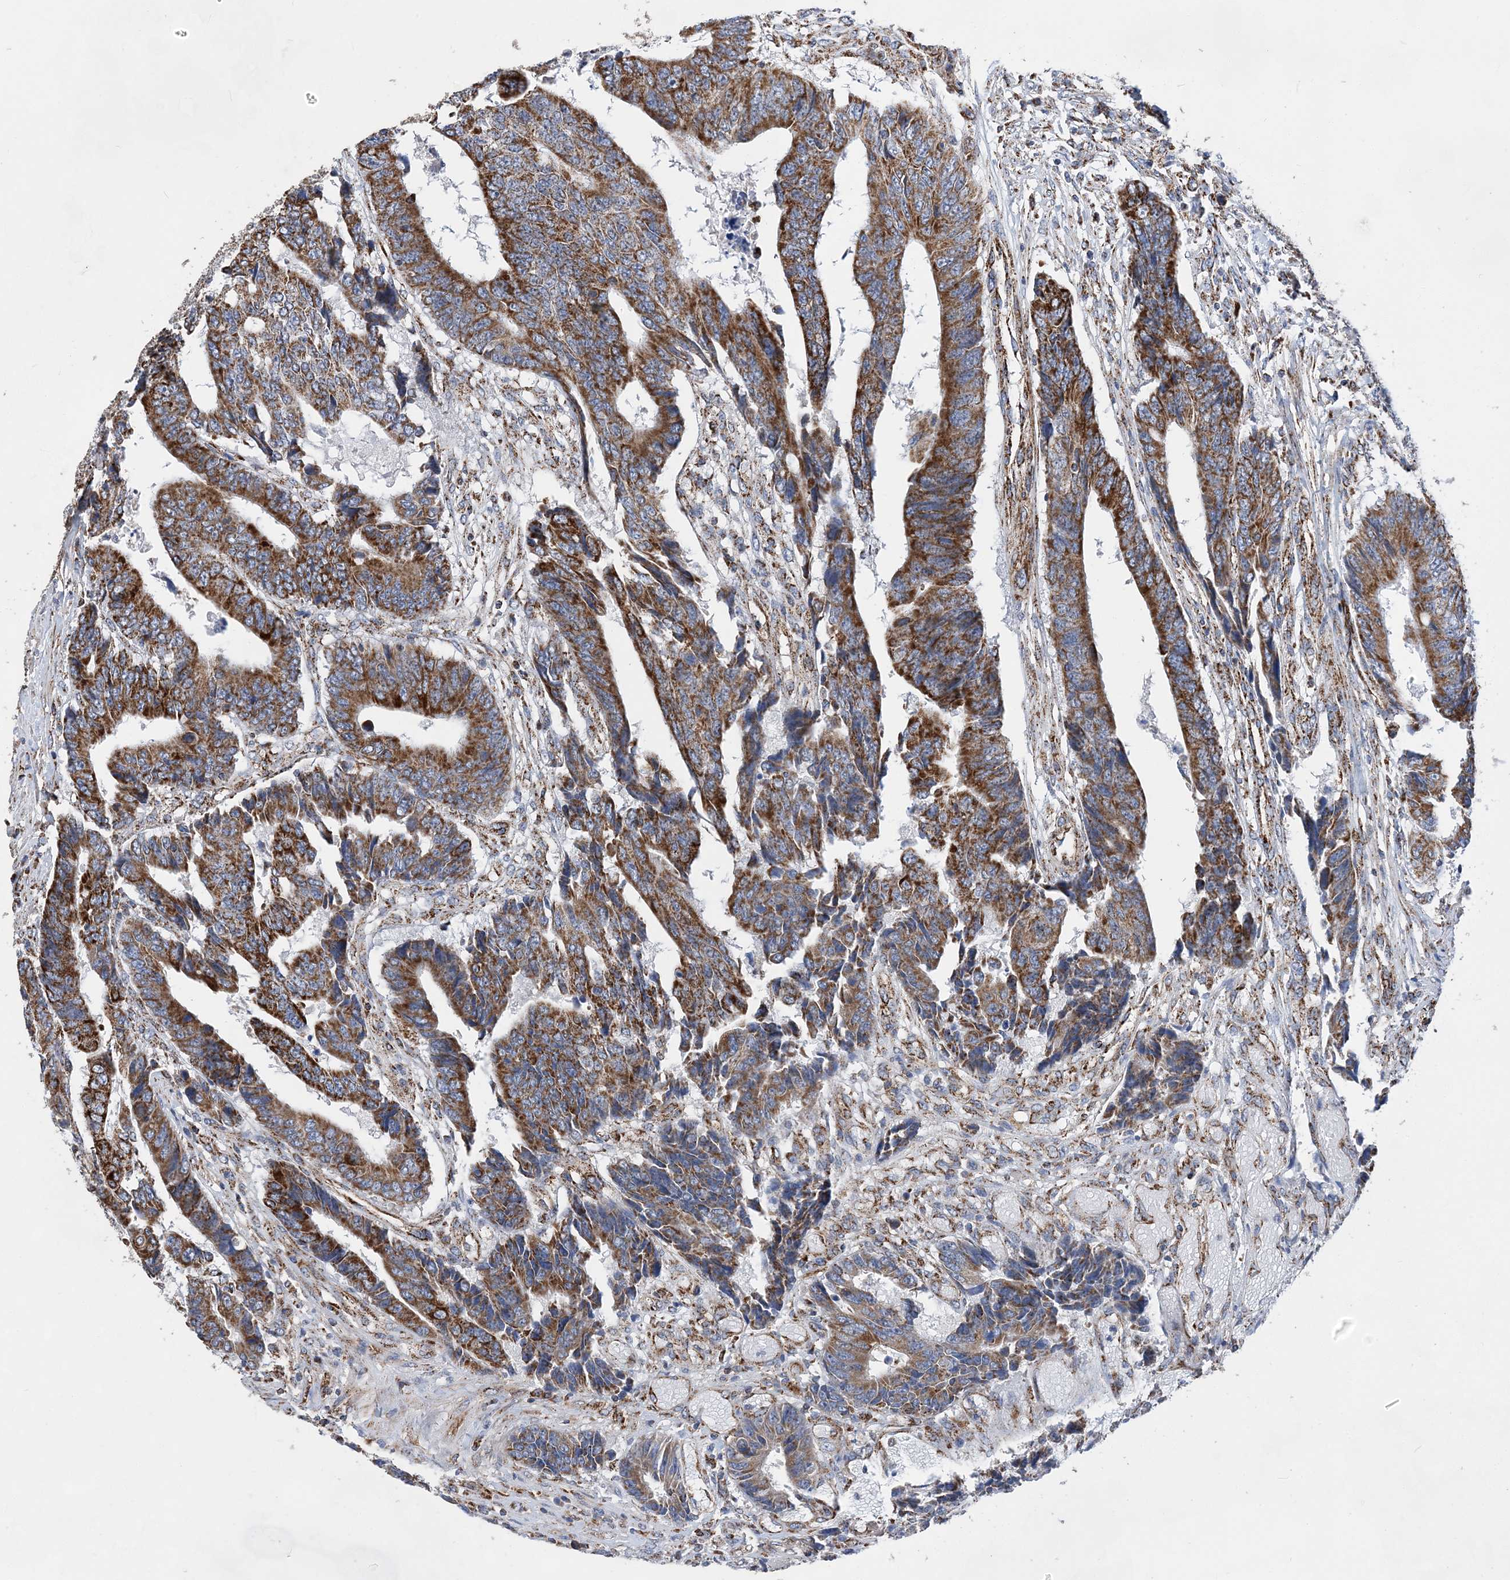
{"staining": {"intensity": "strong", "quantity": ">75%", "location": "cytoplasmic/membranous"}, "tissue": "colorectal cancer", "cell_type": "Tumor cells", "image_type": "cancer", "snomed": [{"axis": "morphology", "description": "Adenocarcinoma, NOS"}, {"axis": "topography", "description": "Rectum"}], "caption": "The immunohistochemical stain shows strong cytoplasmic/membranous expression in tumor cells of colorectal adenocarcinoma tissue.", "gene": "ACOT9", "patient": {"sex": "male", "age": 84}}